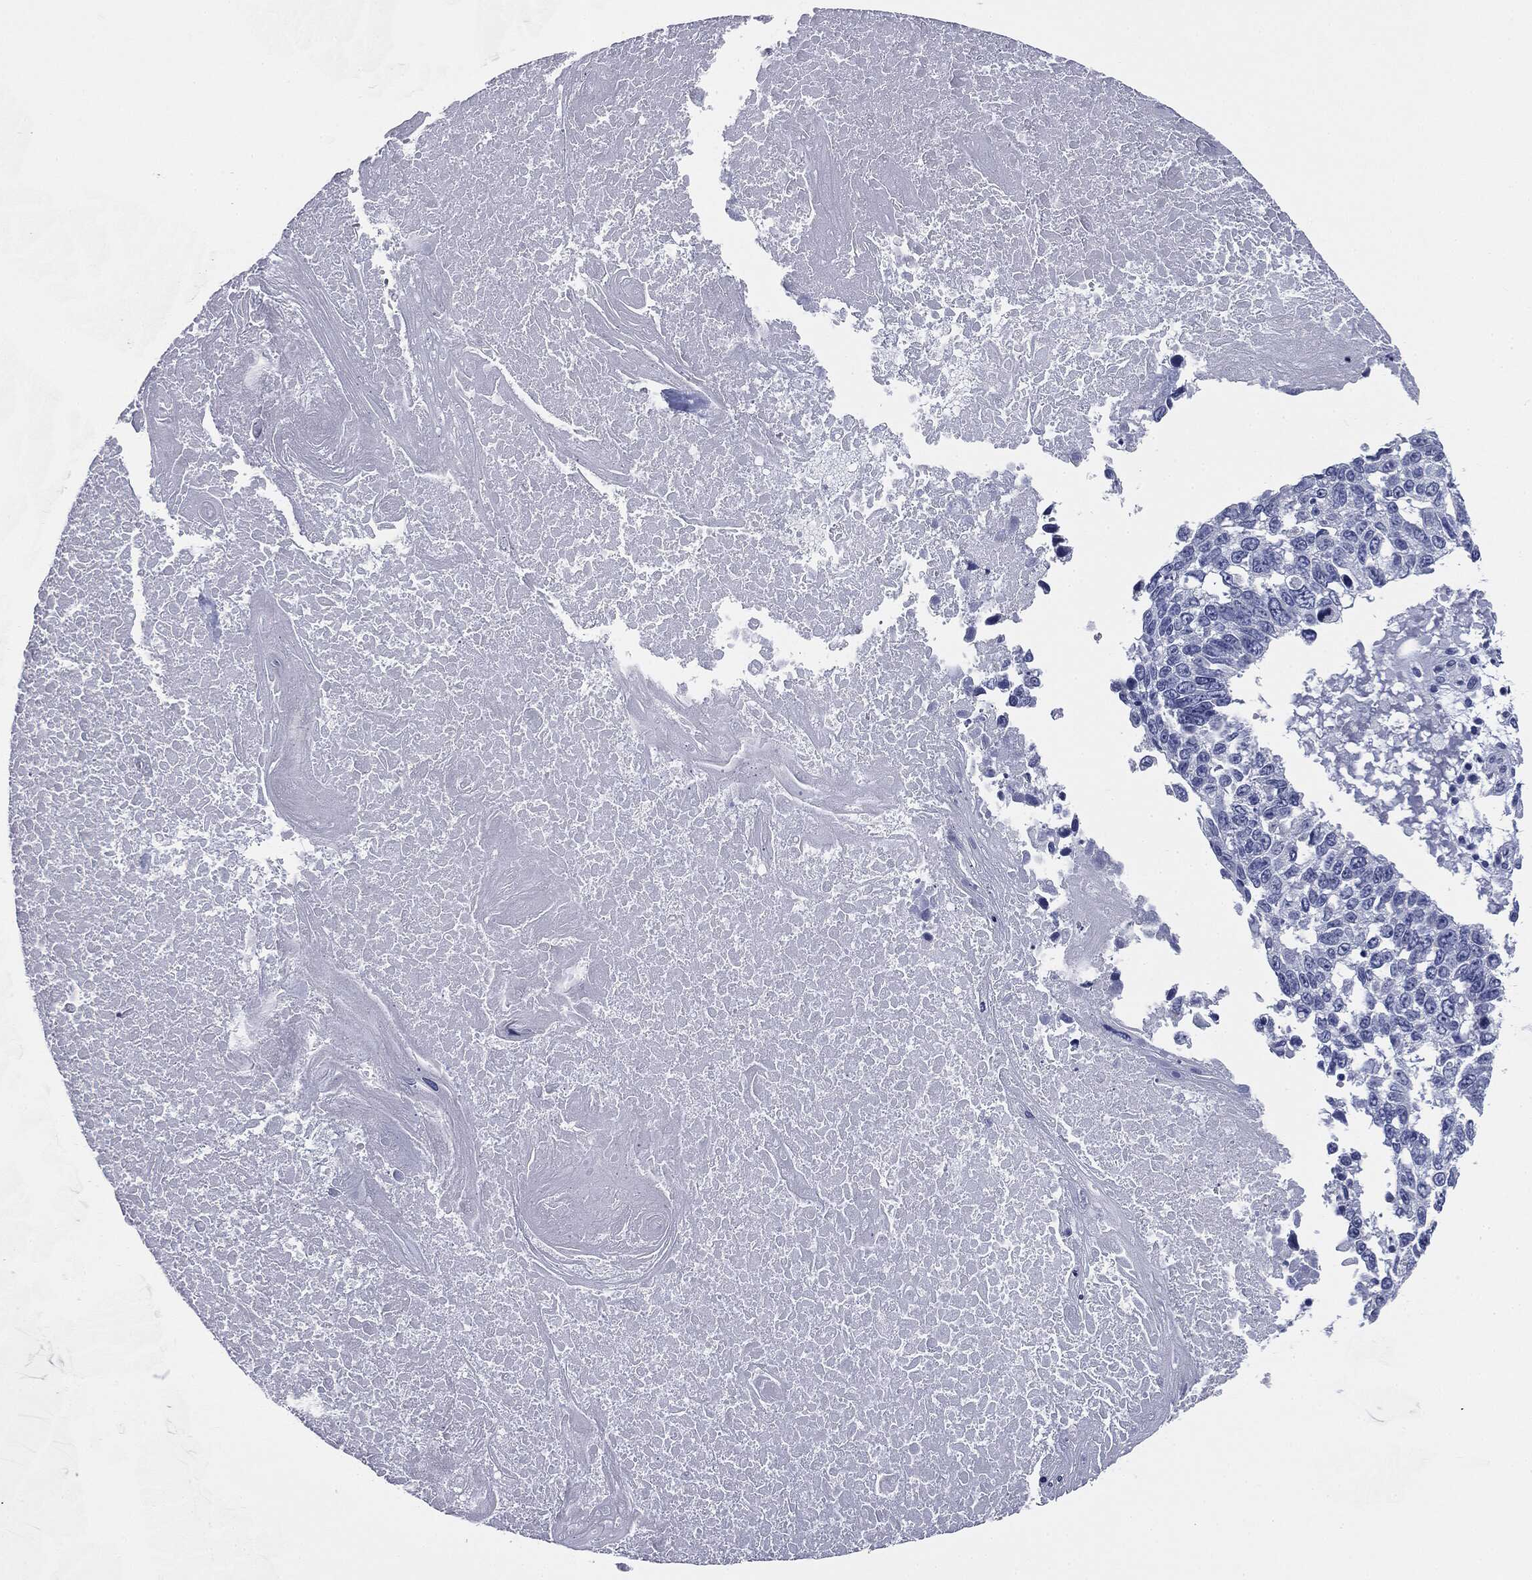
{"staining": {"intensity": "negative", "quantity": "none", "location": "none"}, "tissue": "lung cancer", "cell_type": "Tumor cells", "image_type": "cancer", "snomed": [{"axis": "morphology", "description": "Squamous cell carcinoma, NOS"}, {"axis": "topography", "description": "Lung"}], "caption": "Tumor cells are negative for brown protein staining in lung cancer.", "gene": "ATP2A1", "patient": {"sex": "male", "age": 82}}